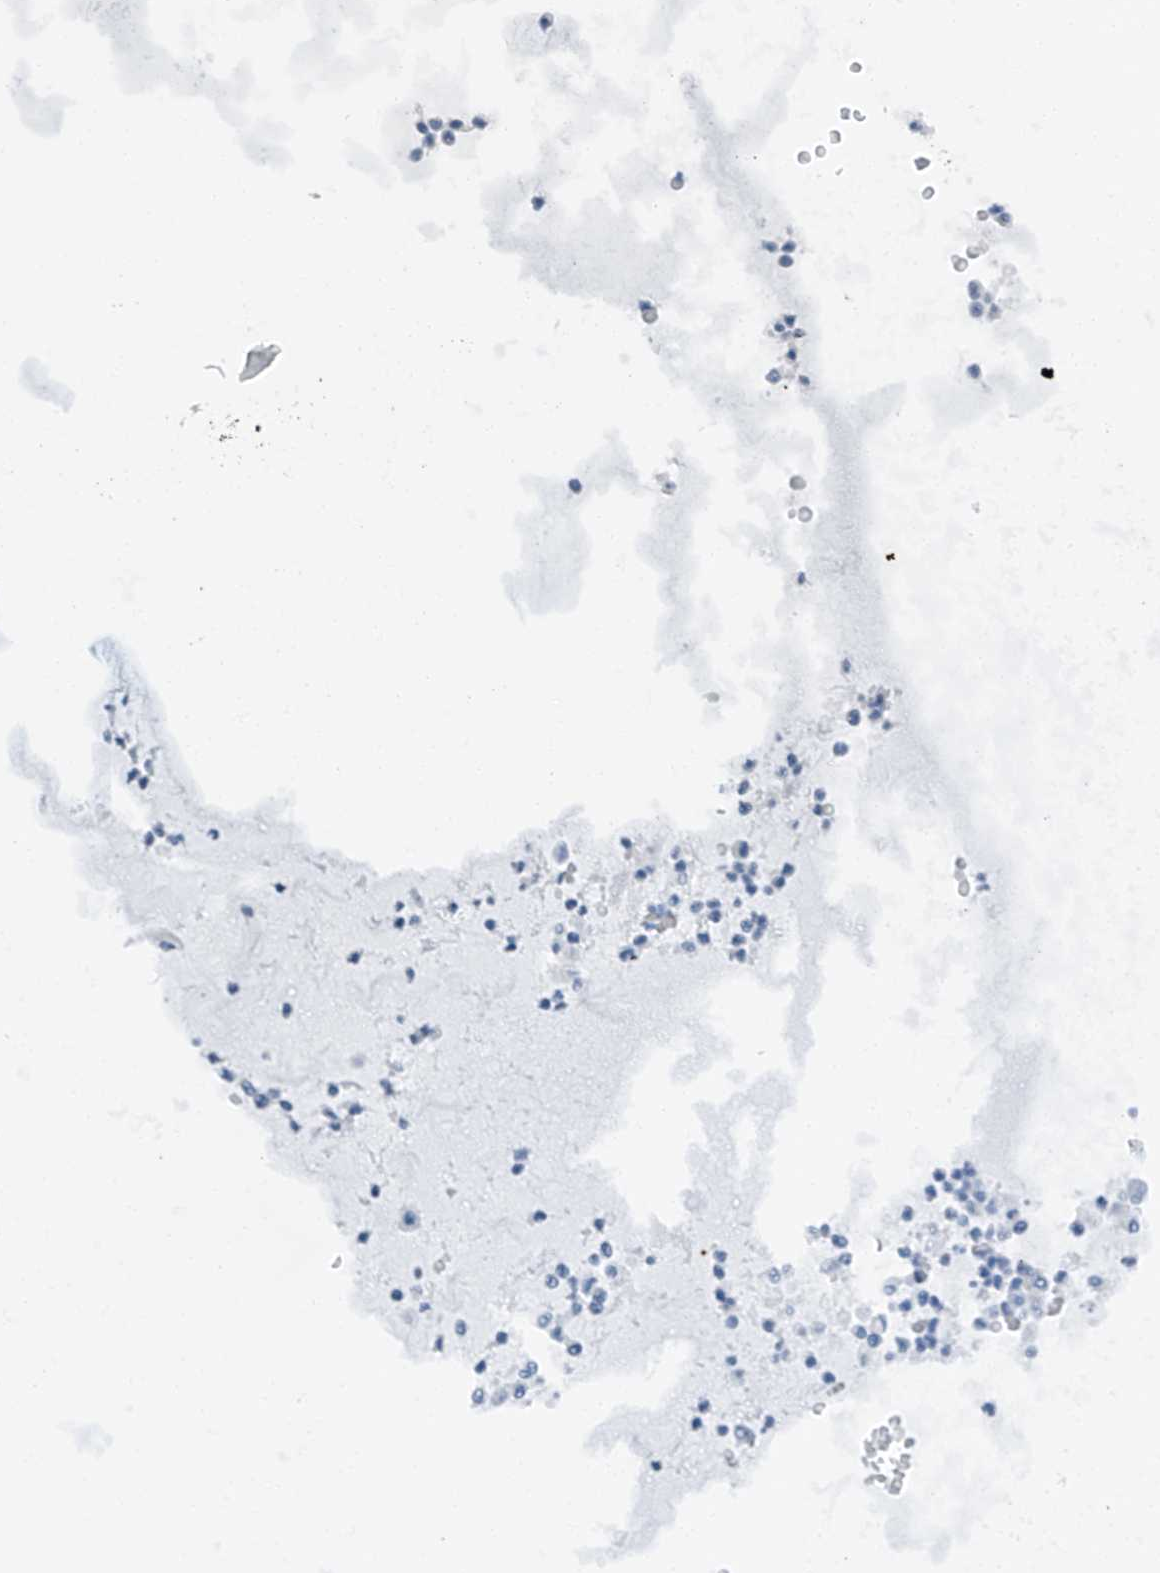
{"staining": {"intensity": "negative", "quantity": "none", "location": "none"}, "tissue": "lung cancer", "cell_type": "Tumor cells", "image_type": "cancer", "snomed": [{"axis": "morphology", "description": "Adenocarcinoma, NOS"}, {"axis": "topography", "description": "Lung"}], "caption": "Human lung adenocarcinoma stained for a protein using IHC reveals no staining in tumor cells.", "gene": "MDGA1", "patient": {"sex": "female", "age": 70}}